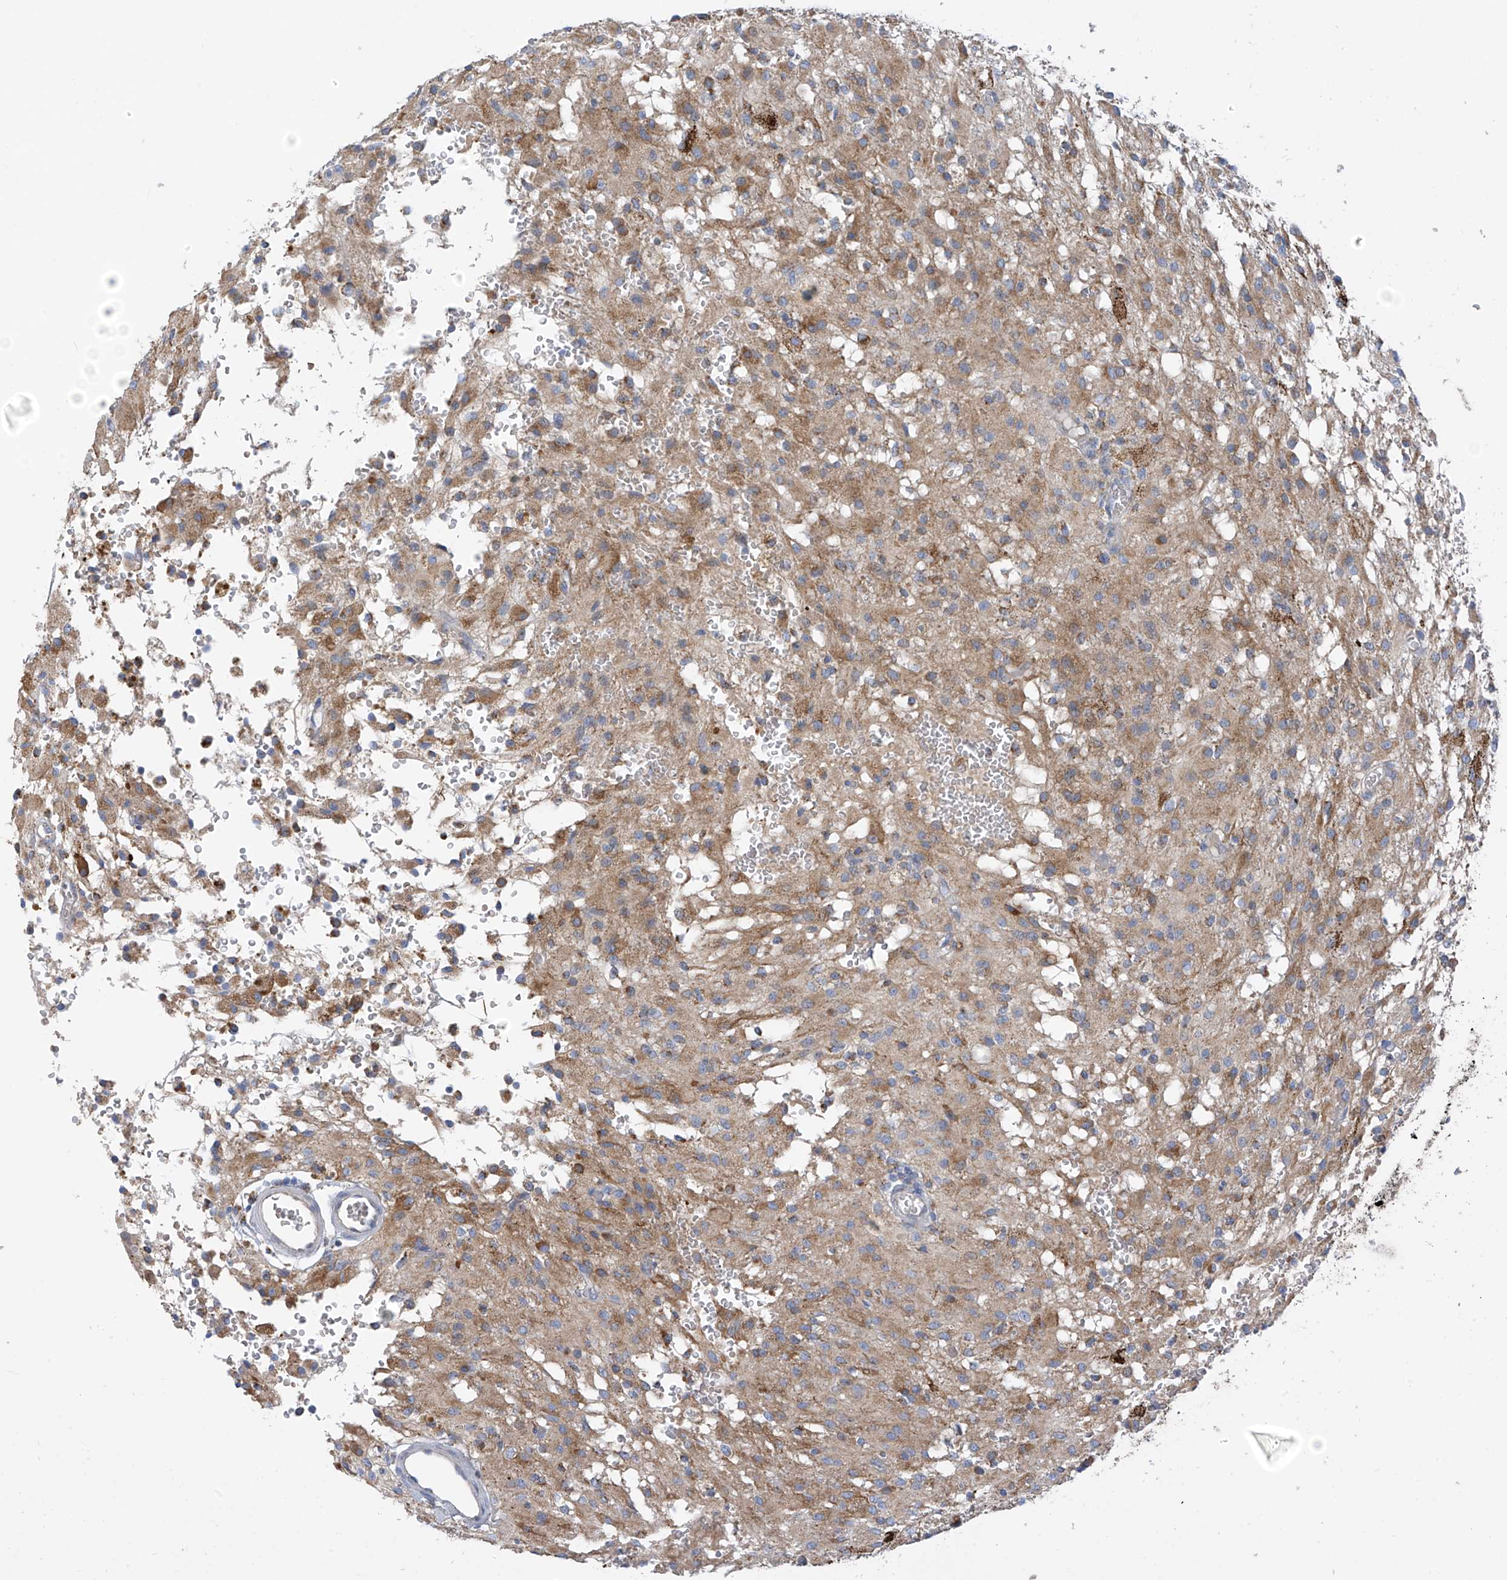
{"staining": {"intensity": "moderate", "quantity": "<25%", "location": "cytoplasmic/membranous"}, "tissue": "glioma", "cell_type": "Tumor cells", "image_type": "cancer", "snomed": [{"axis": "morphology", "description": "Glioma, malignant, High grade"}, {"axis": "topography", "description": "Brain"}], "caption": "Protein staining of malignant glioma (high-grade) tissue displays moderate cytoplasmic/membranous positivity in about <25% of tumor cells.", "gene": "EOMES", "patient": {"sex": "female", "age": 59}}